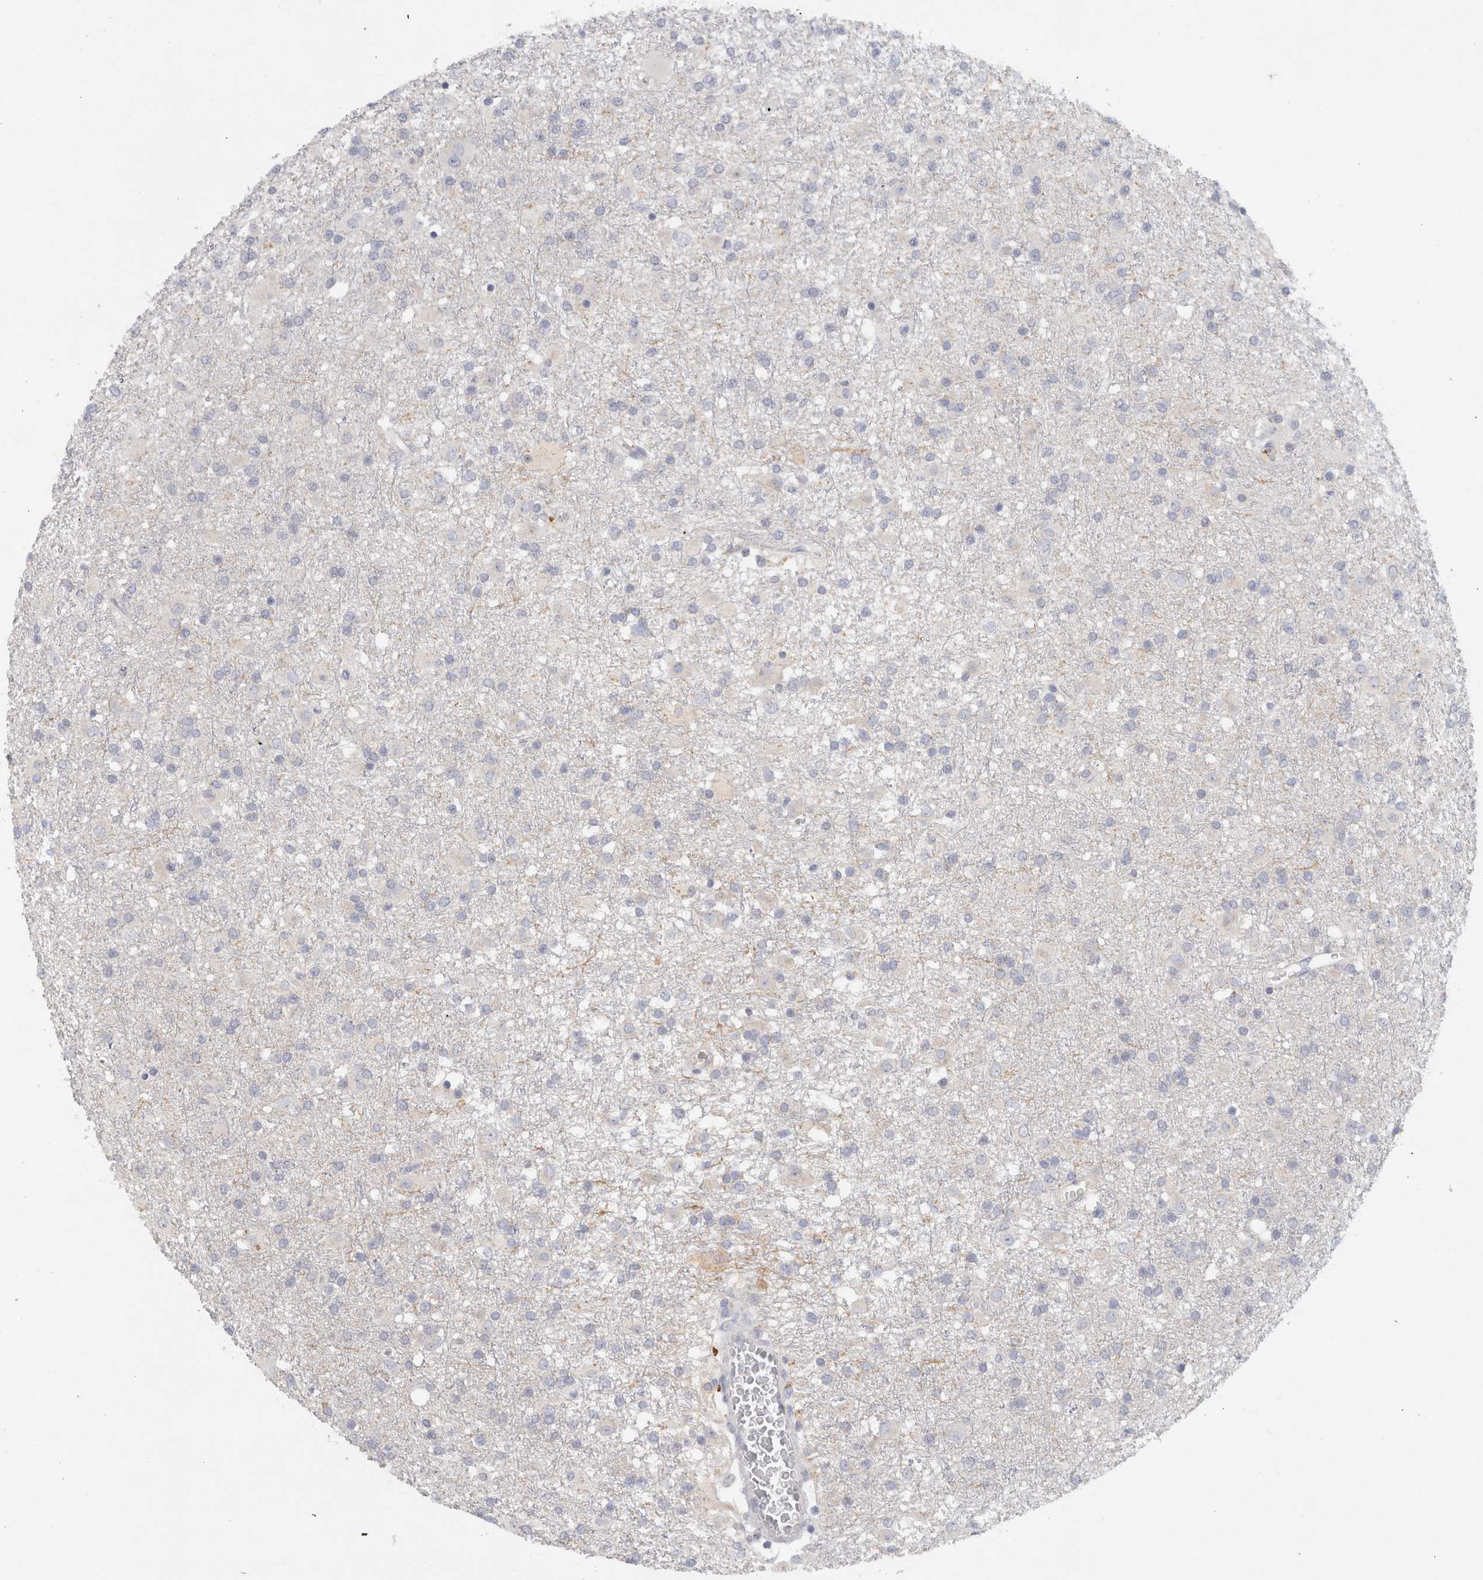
{"staining": {"intensity": "negative", "quantity": "none", "location": "none"}, "tissue": "glioma", "cell_type": "Tumor cells", "image_type": "cancer", "snomed": [{"axis": "morphology", "description": "Glioma, malignant, Low grade"}, {"axis": "topography", "description": "Brain"}], "caption": "IHC image of neoplastic tissue: malignant glioma (low-grade) stained with DAB (3,3'-diaminobenzidine) shows no significant protein positivity in tumor cells.", "gene": "STK31", "patient": {"sex": "male", "age": 65}}